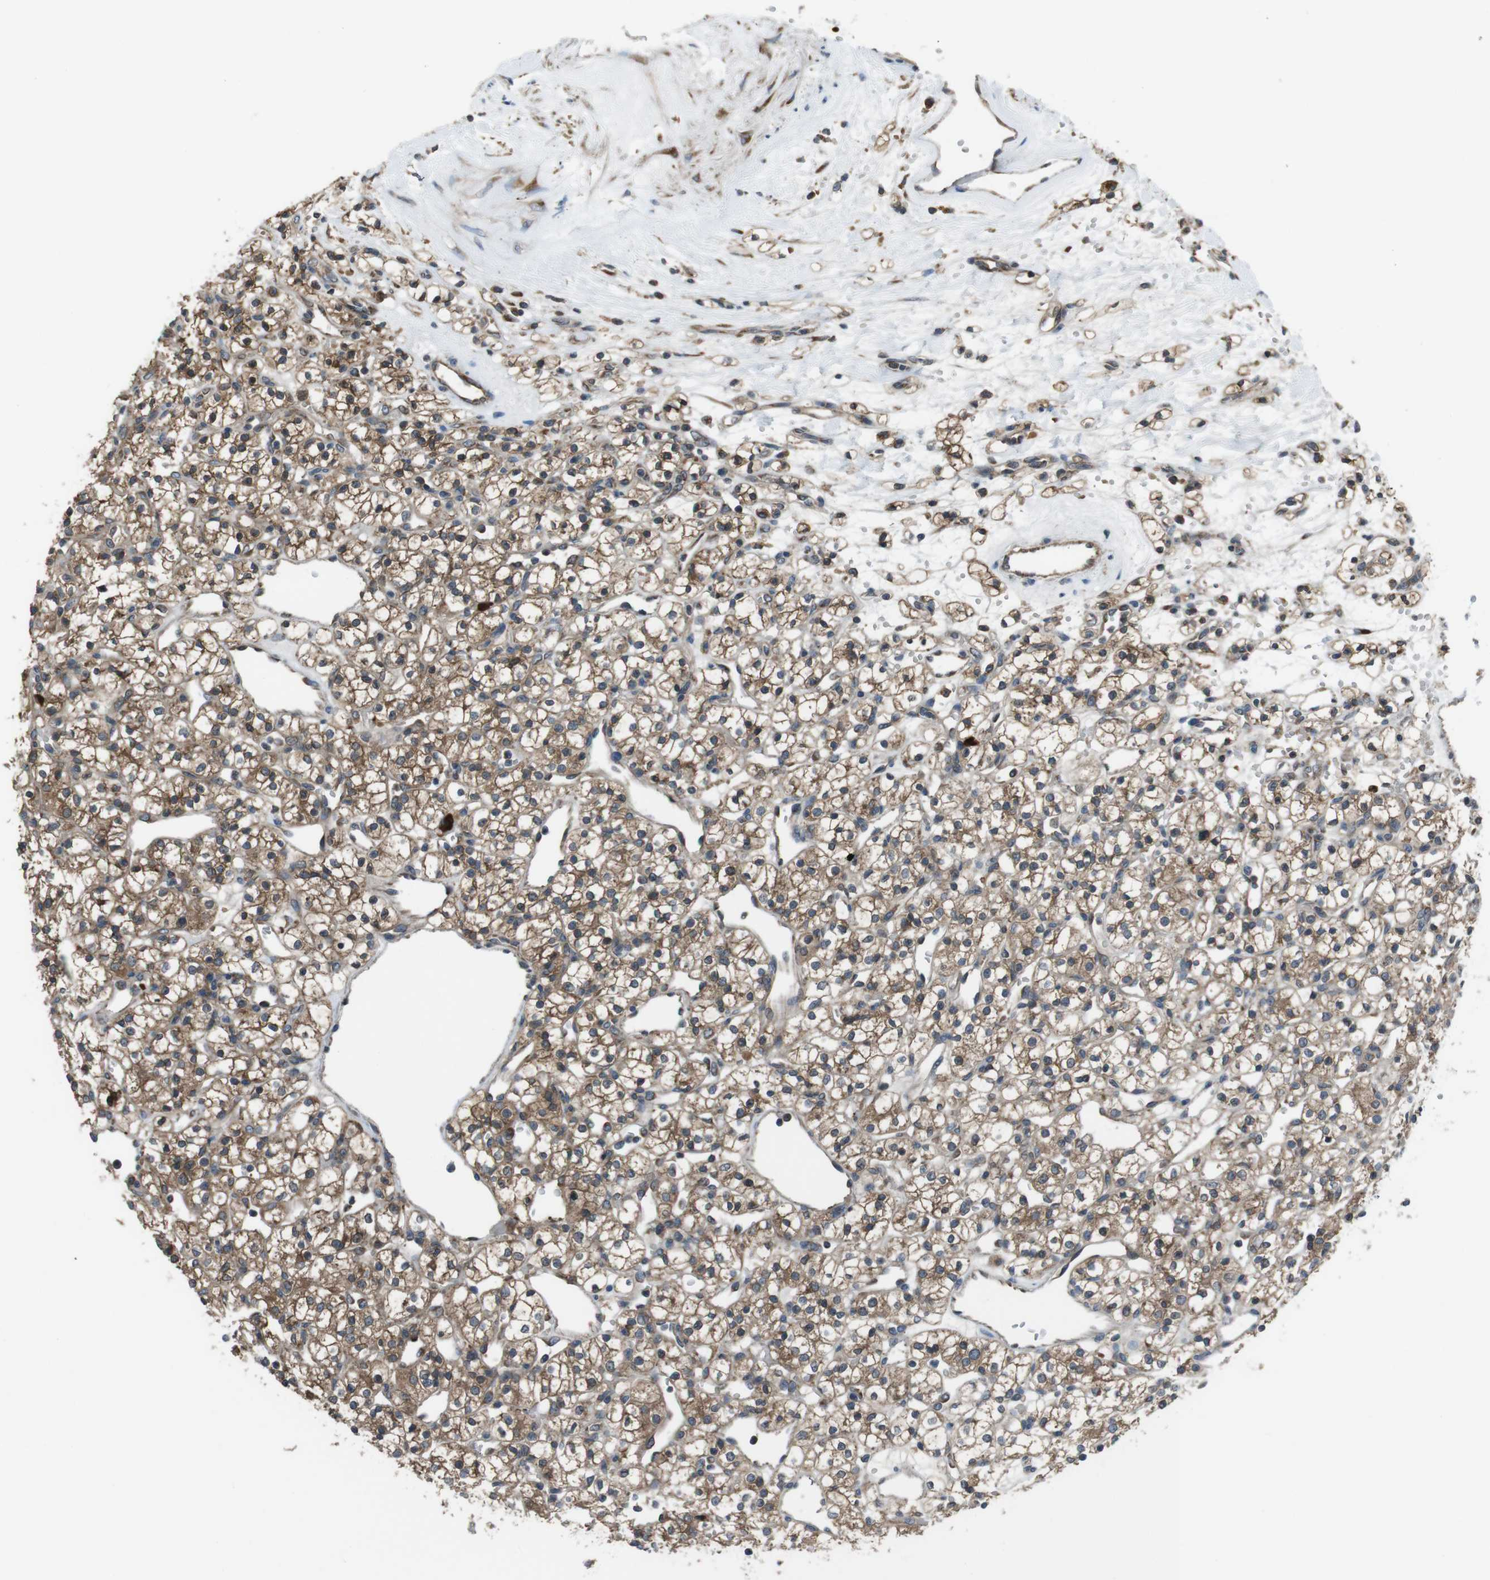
{"staining": {"intensity": "moderate", "quantity": ">75%", "location": "cytoplasmic/membranous"}, "tissue": "renal cancer", "cell_type": "Tumor cells", "image_type": "cancer", "snomed": [{"axis": "morphology", "description": "Adenocarcinoma, NOS"}, {"axis": "topography", "description": "Kidney"}], "caption": "DAB (3,3'-diaminobenzidine) immunohistochemical staining of renal cancer (adenocarcinoma) reveals moderate cytoplasmic/membranous protein expression in approximately >75% of tumor cells. The staining was performed using DAB, with brown indicating positive protein expression. Nuclei are stained blue with hematoxylin.", "gene": "SSR3", "patient": {"sex": "female", "age": 60}}